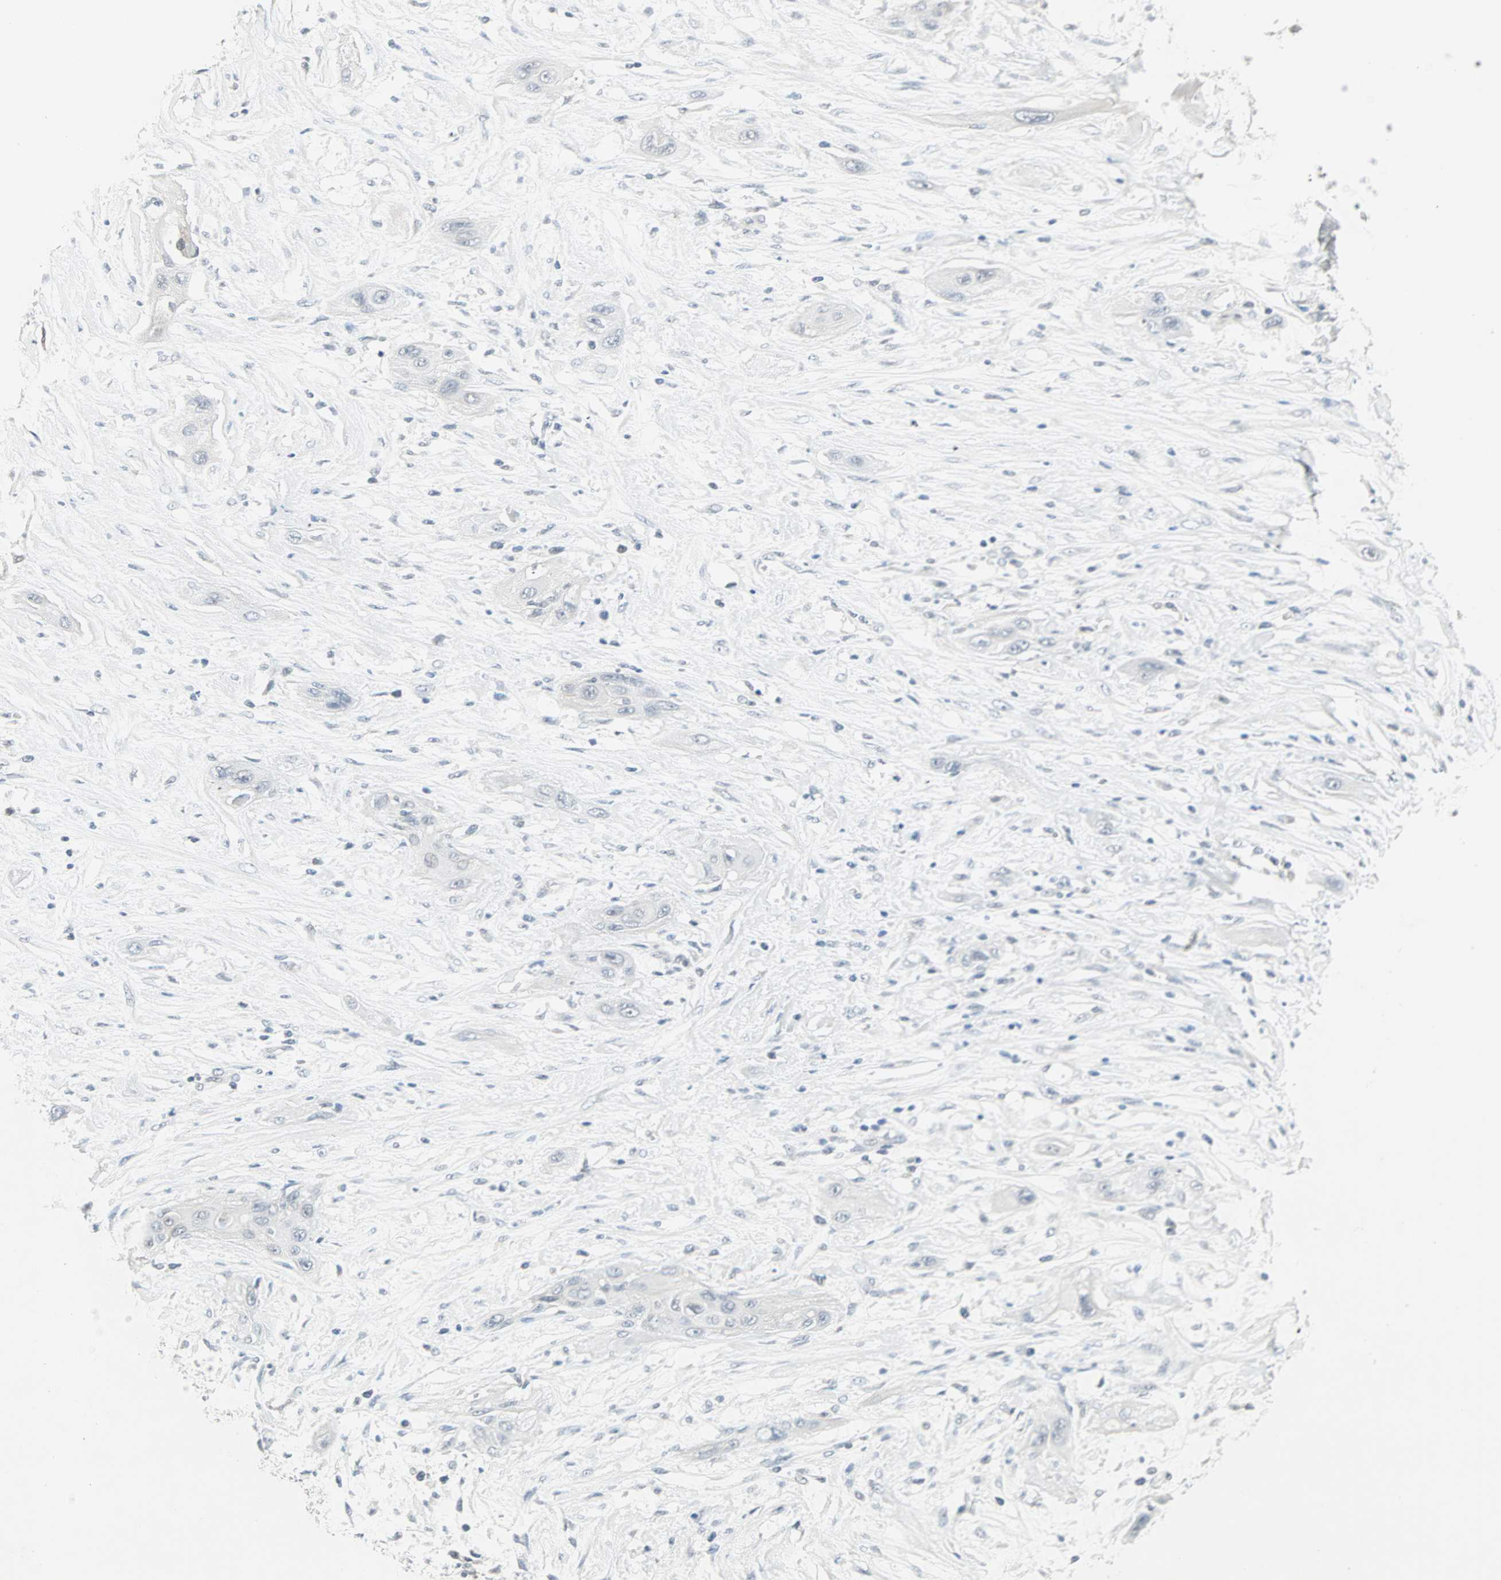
{"staining": {"intensity": "negative", "quantity": "none", "location": "none"}, "tissue": "lung cancer", "cell_type": "Tumor cells", "image_type": "cancer", "snomed": [{"axis": "morphology", "description": "Squamous cell carcinoma, NOS"}, {"axis": "topography", "description": "Lung"}], "caption": "Human lung cancer (squamous cell carcinoma) stained for a protein using immunohistochemistry (IHC) shows no expression in tumor cells.", "gene": "PTPA", "patient": {"sex": "female", "age": 47}}